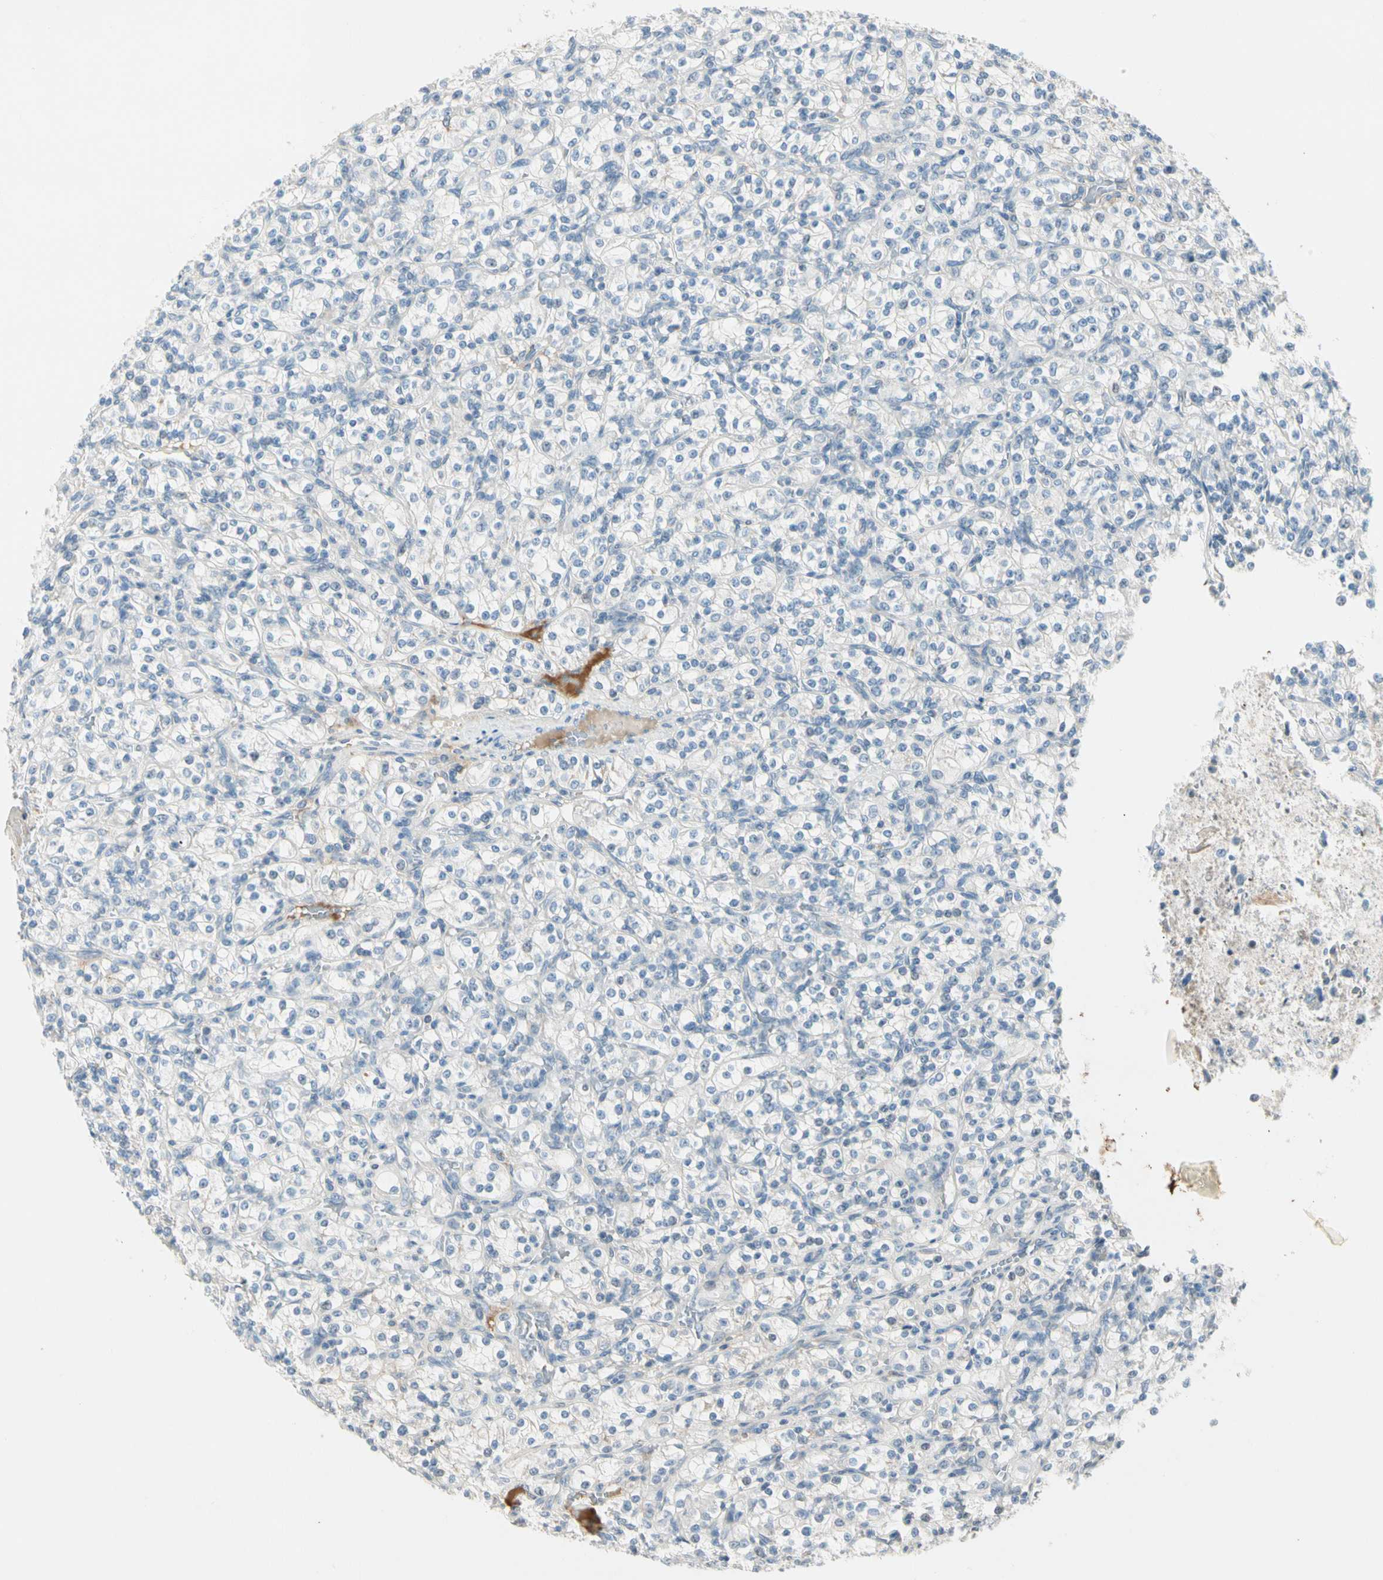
{"staining": {"intensity": "negative", "quantity": "none", "location": "none"}, "tissue": "renal cancer", "cell_type": "Tumor cells", "image_type": "cancer", "snomed": [{"axis": "morphology", "description": "Adenocarcinoma, NOS"}, {"axis": "topography", "description": "Kidney"}], "caption": "Adenocarcinoma (renal) stained for a protein using immunohistochemistry demonstrates no expression tumor cells.", "gene": "SERPIND1", "patient": {"sex": "male", "age": 77}}